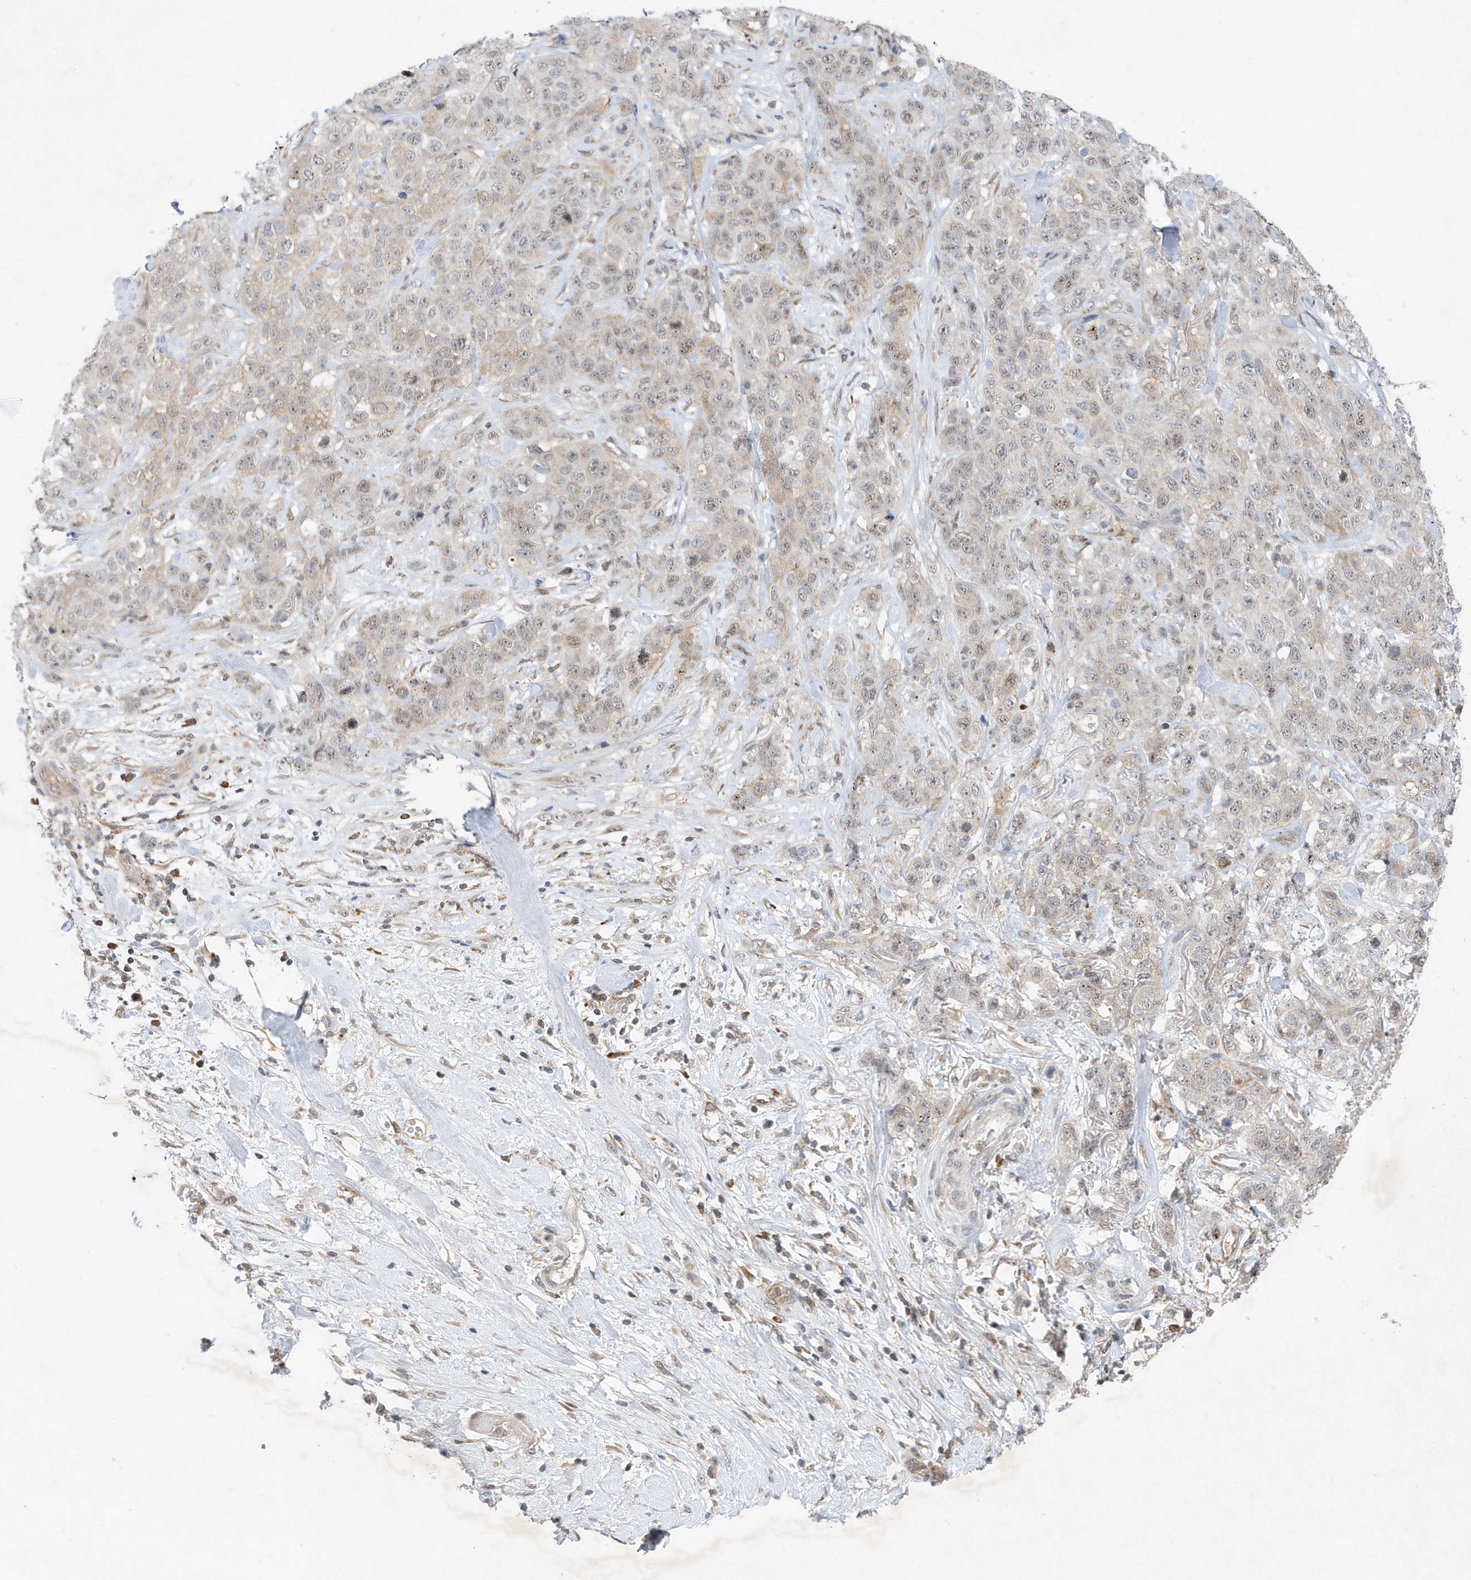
{"staining": {"intensity": "weak", "quantity": "<25%", "location": "nuclear"}, "tissue": "stomach cancer", "cell_type": "Tumor cells", "image_type": "cancer", "snomed": [{"axis": "morphology", "description": "Adenocarcinoma, NOS"}, {"axis": "topography", "description": "Stomach"}], "caption": "Immunohistochemistry (IHC) of human adenocarcinoma (stomach) reveals no positivity in tumor cells.", "gene": "MAST3", "patient": {"sex": "male", "age": 48}}